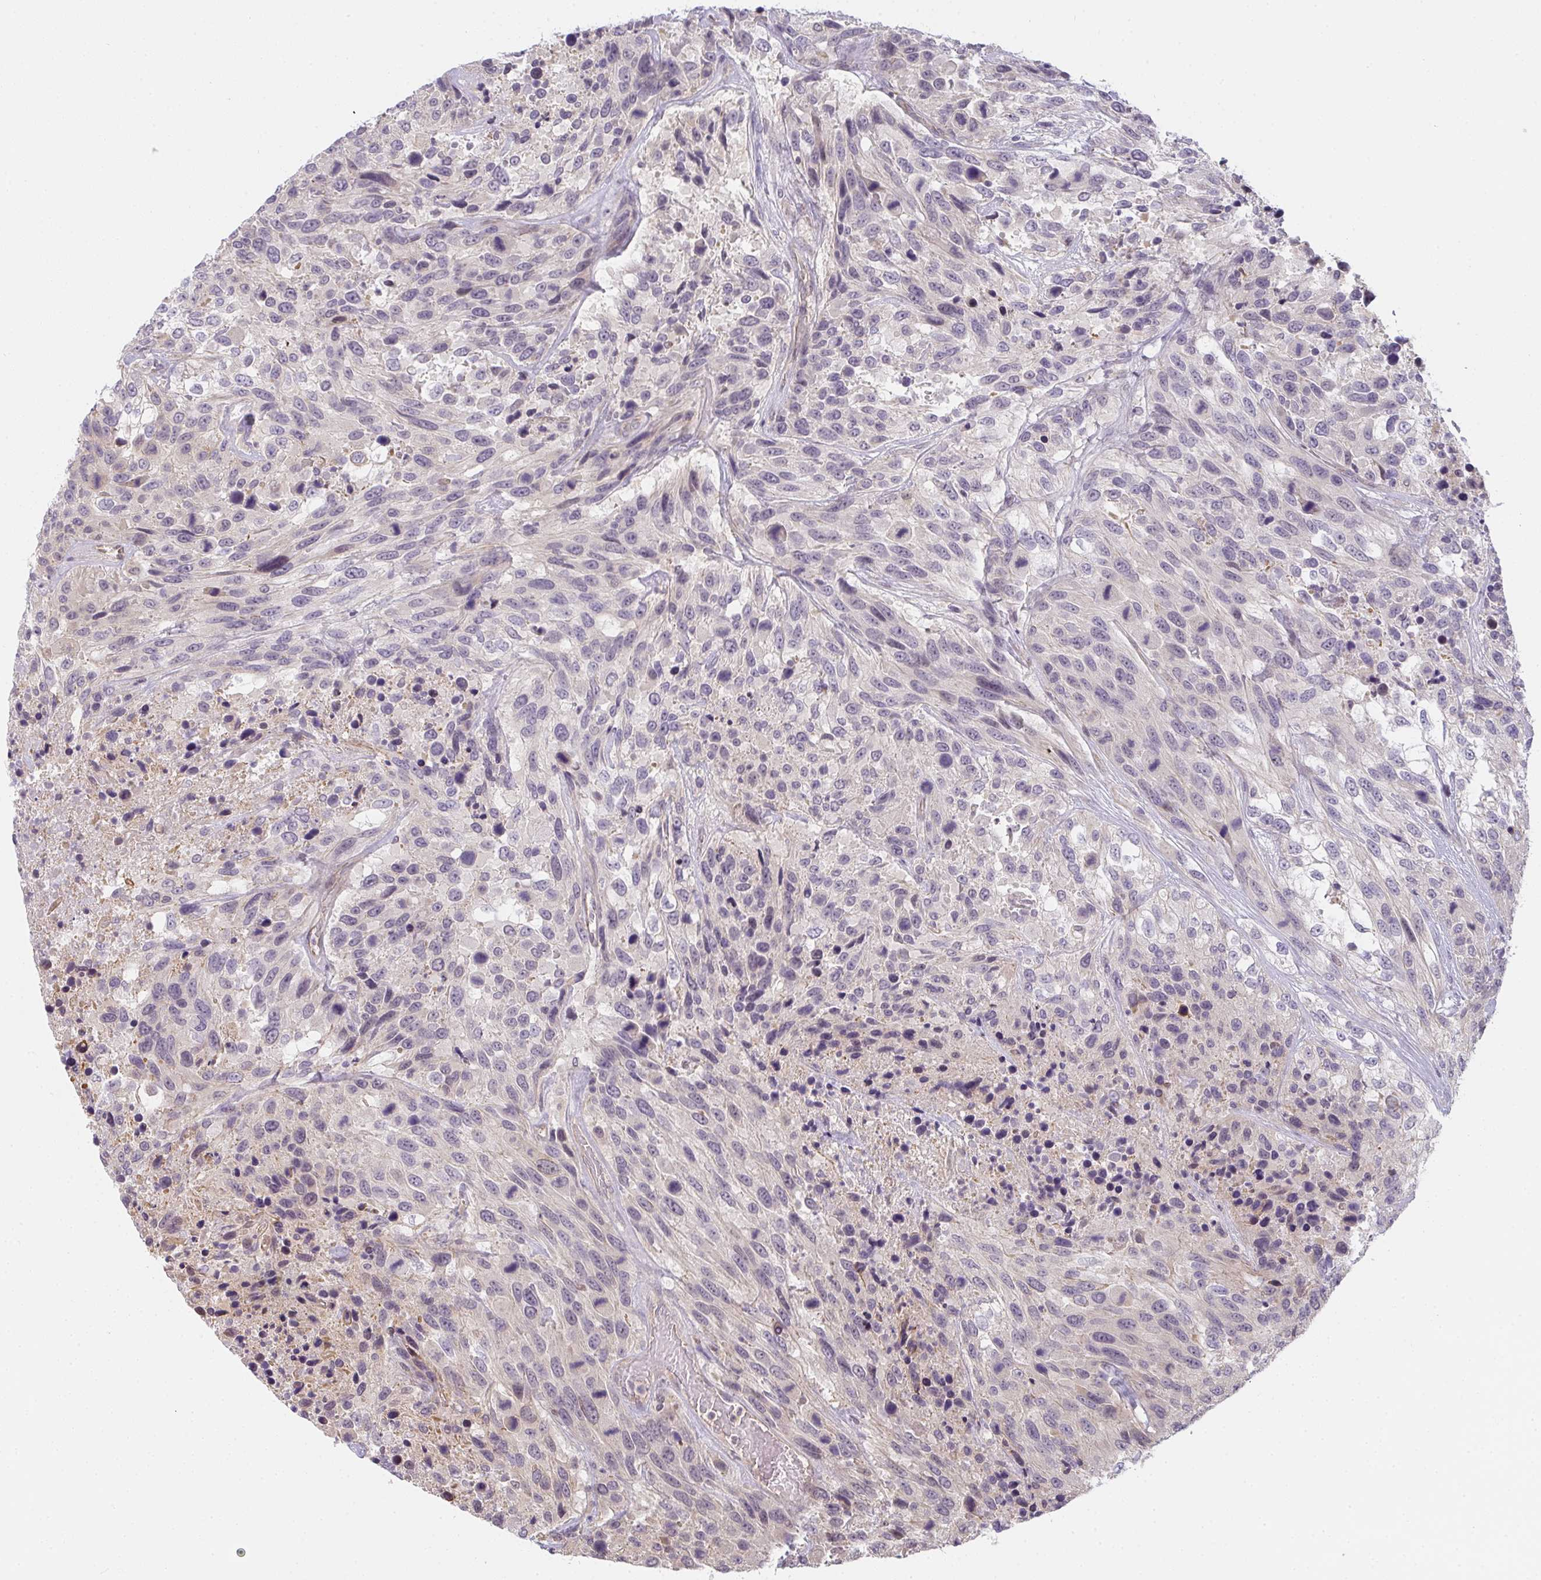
{"staining": {"intensity": "negative", "quantity": "none", "location": "none"}, "tissue": "urothelial cancer", "cell_type": "Tumor cells", "image_type": "cancer", "snomed": [{"axis": "morphology", "description": "Urothelial carcinoma, High grade"}, {"axis": "topography", "description": "Urinary bladder"}], "caption": "High magnification brightfield microscopy of high-grade urothelial carcinoma stained with DAB (3,3'-diaminobenzidine) (brown) and counterstained with hematoxylin (blue): tumor cells show no significant staining.", "gene": "GSDMB", "patient": {"sex": "female", "age": 70}}